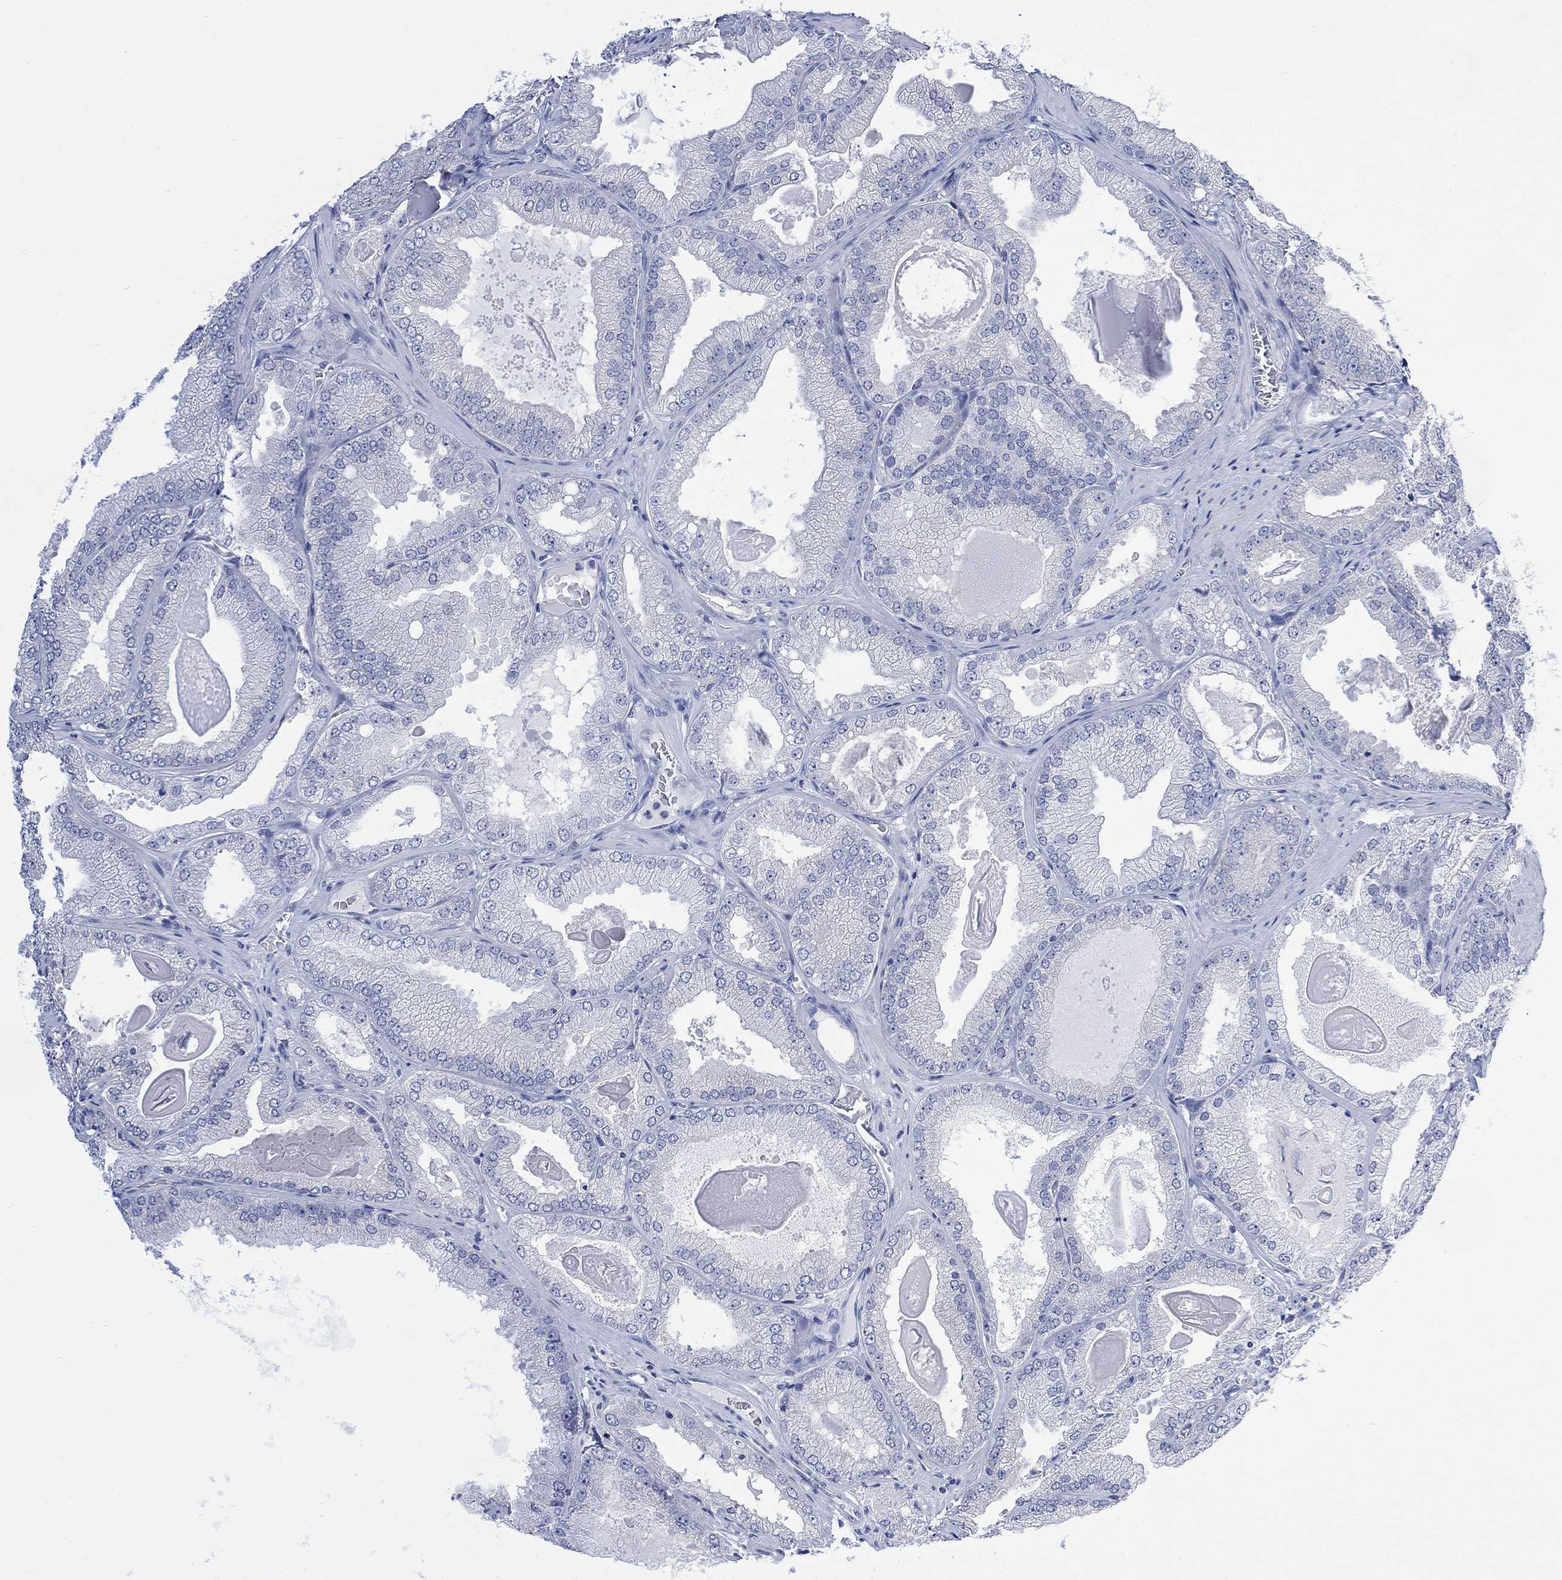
{"staining": {"intensity": "negative", "quantity": "none", "location": "none"}, "tissue": "prostate cancer", "cell_type": "Tumor cells", "image_type": "cancer", "snomed": [{"axis": "morphology", "description": "Adenocarcinoma, Low grade"}, {"axis": "topography", "description": "Prostate"}], "caption": "The photomicrograph reveals no significant staining in tumor cells of prostate adenocarcinoma (low-grade).", "gene": "FBP2", "patient": {"sex": "male", "age": 72}}